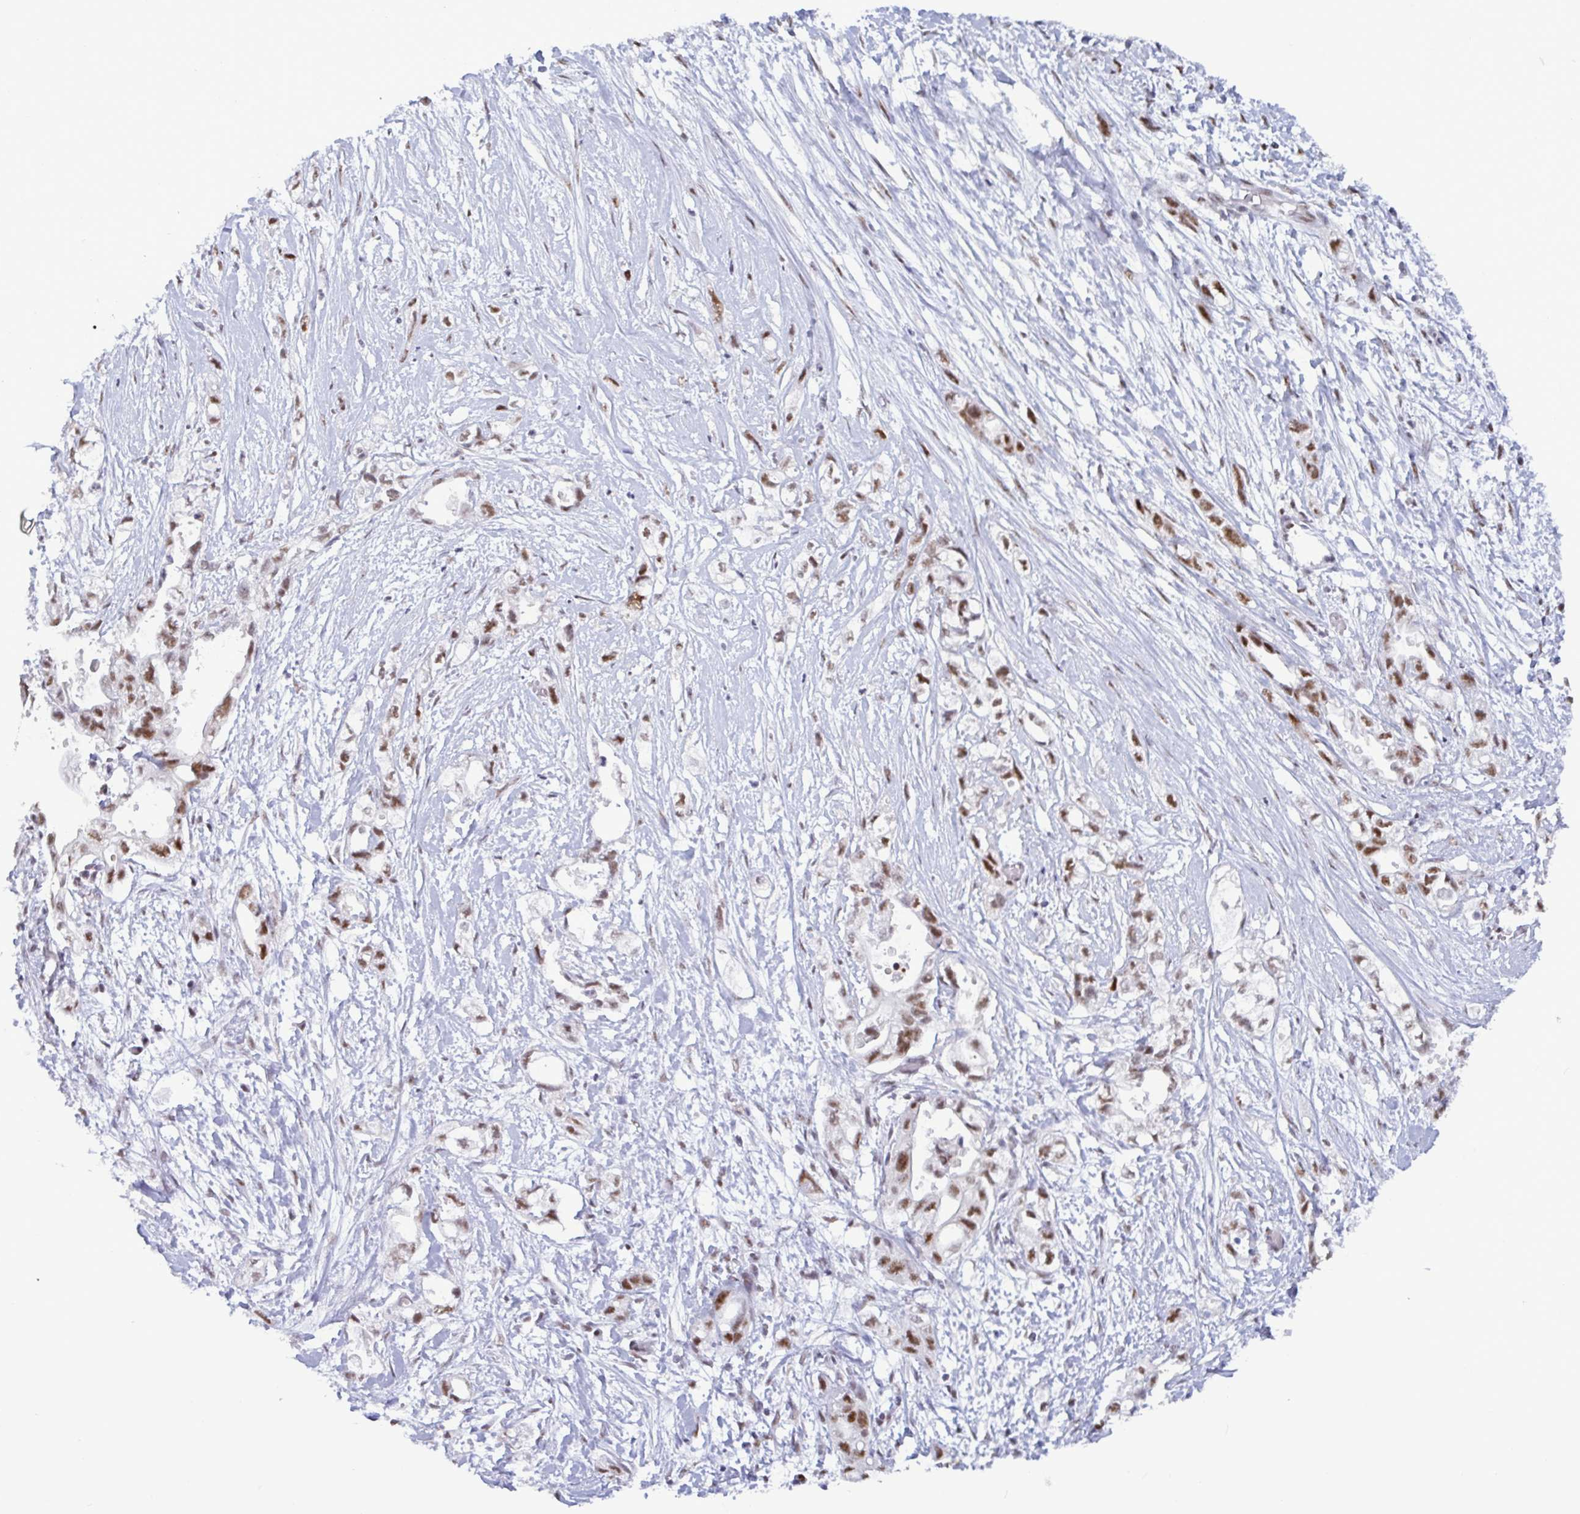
{"staining": {"intensity": "moderate", "quantity": ">75%", "location": "nuclear"}, "tissue": "pancreatic cancer", "cell_type": "Tumor cells", "image_type": "cancer", "snomed": [{"axis": "morphology", "description": "Adenocarcinoma, NOS"}, {"axis": "topography", "description": "Pancreas"}], "caption": "IHC (DAB) staining of pancreatic cancer (adenocarcinoma) displays moderate nuclear protein staining in about >75% of tumor cells.", "gene": "PPP1R10", "patient": {"sex": "female", "age": 72}}